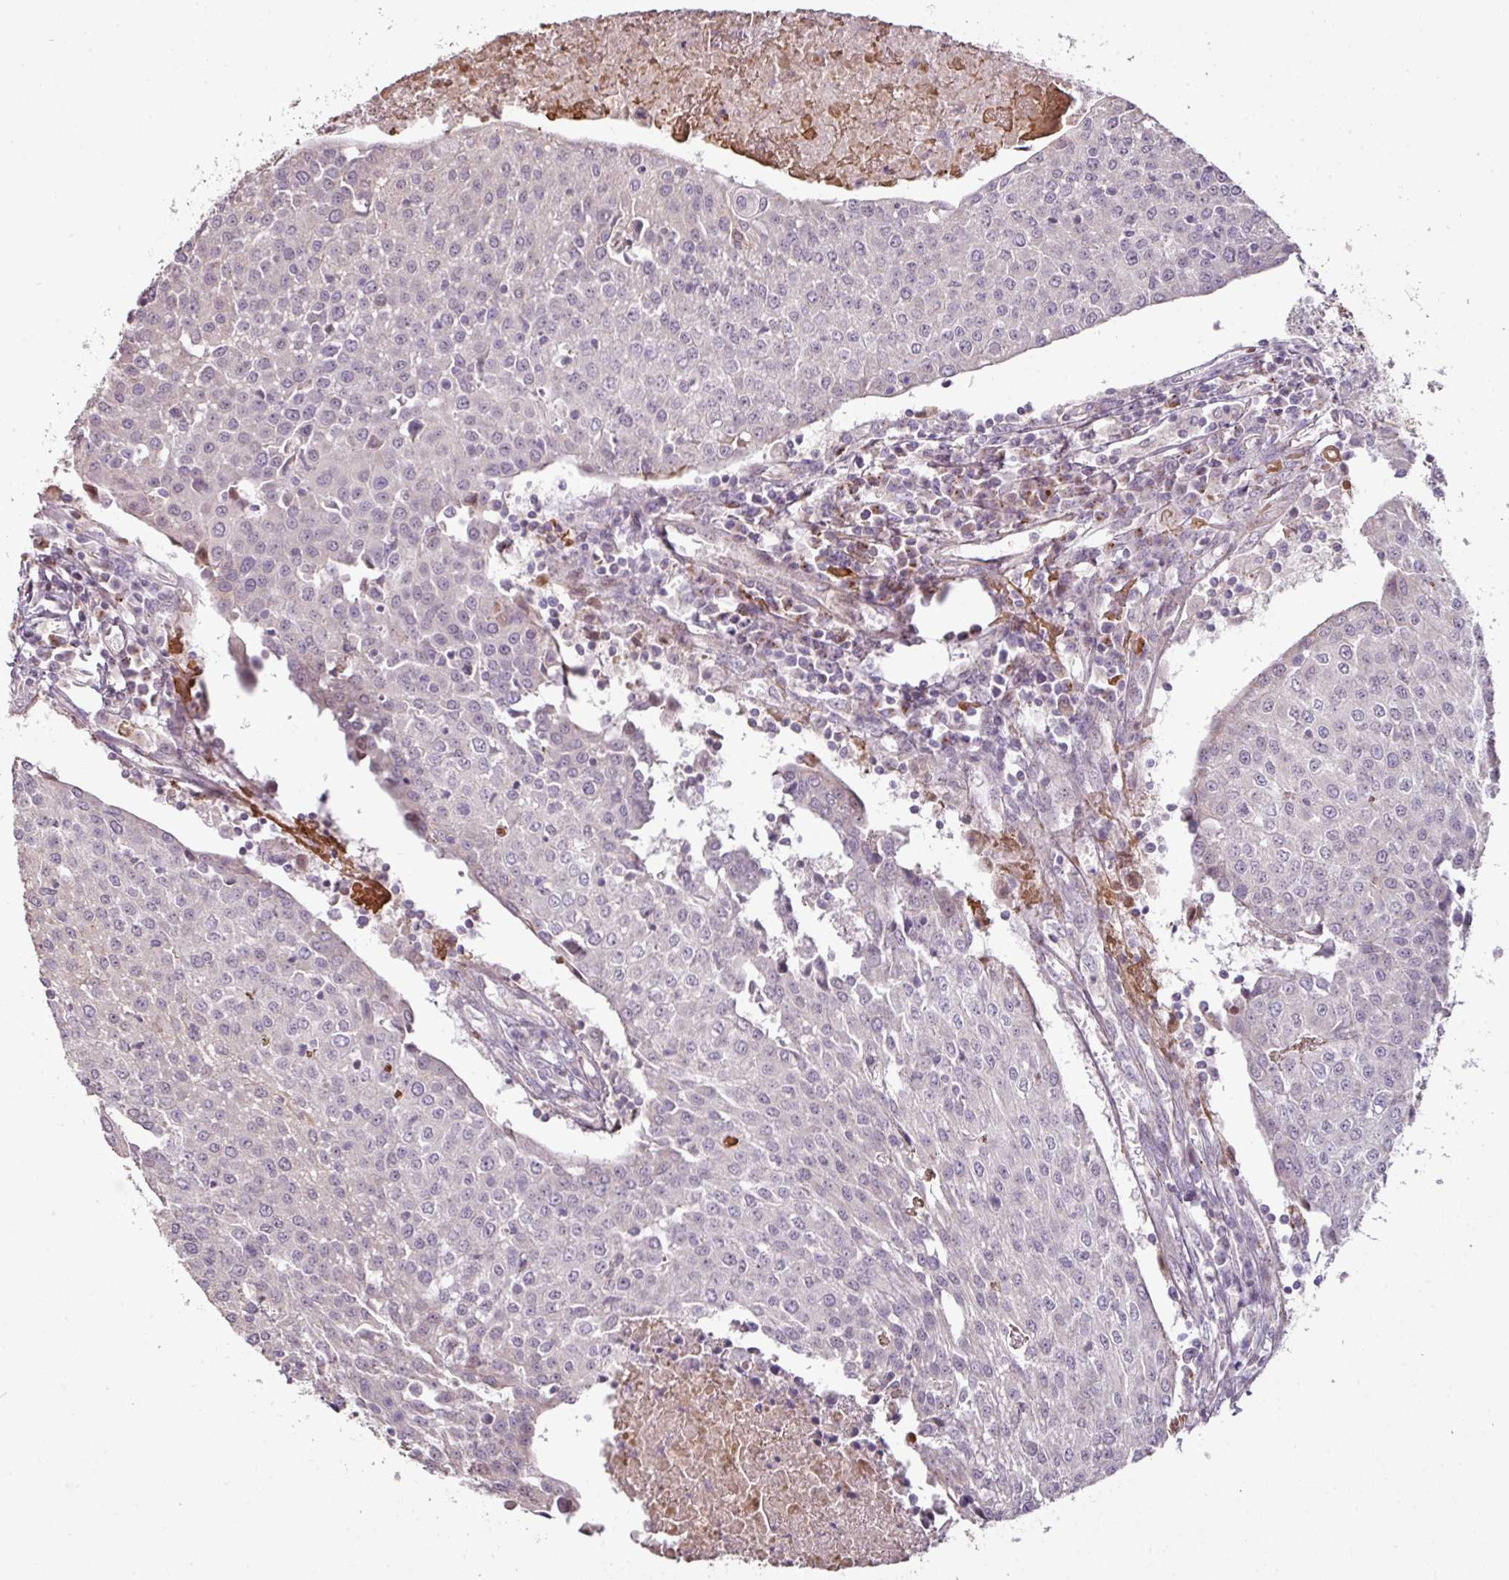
{"staining": {"intensity": "negative", "quantity": "none", "location": "none"}, "tissue": "urothelial cancer", "cell_type": "Tumor cells", "image_type": "cancer", "snomed": [{"axis": "morphology", "description": "Urothelial carcinoma, High grade"}, {"axis": "topography", "description": "Urinary bladder"}], "caption": "This is a histopathology image of immunohistochemistry (IHC) staining of urothelial carcinoma (high-grade), which shows no positivity in tumor cells.", "gene": "CXCR5", "patient": {"sex": "female", "age": 85}}